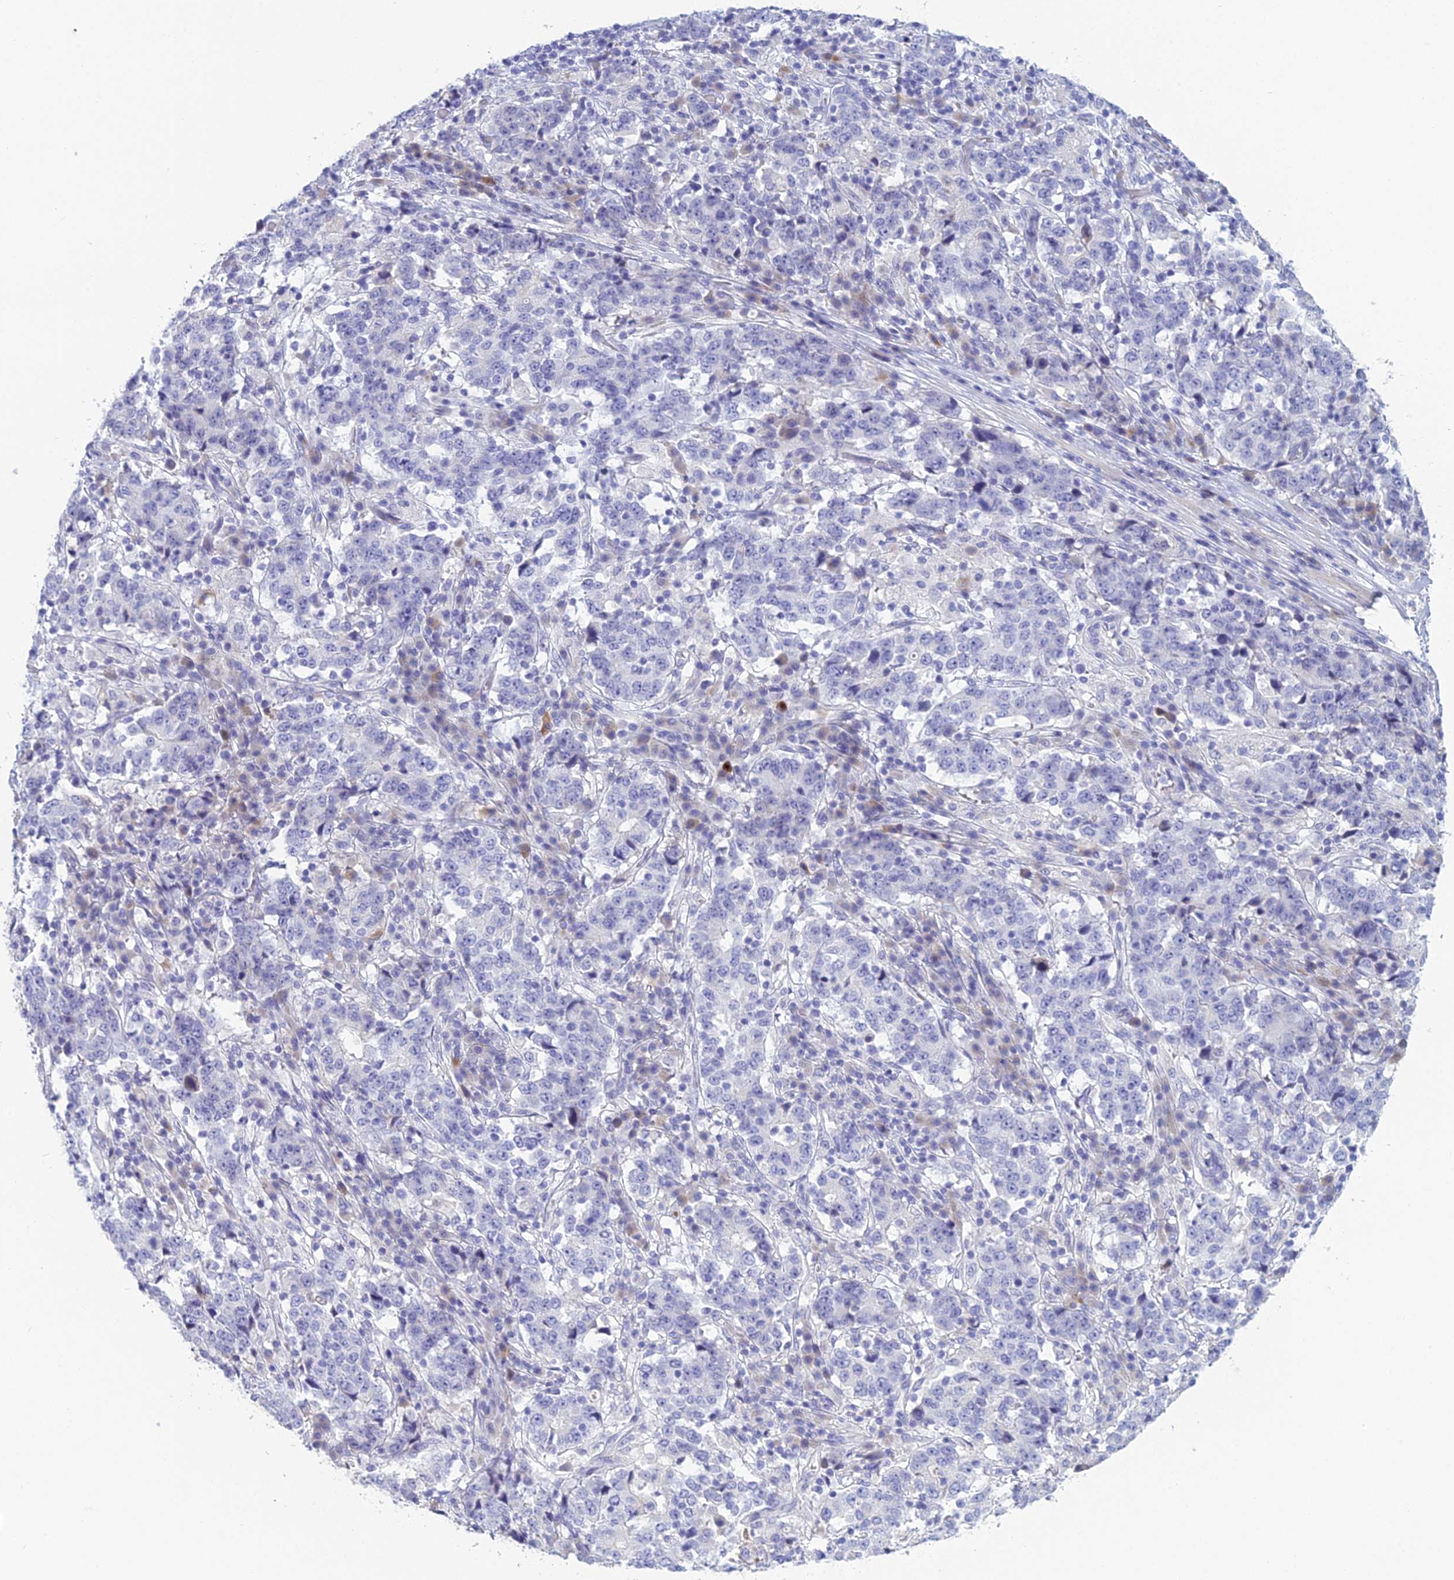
{"staining": {"intensity": "negative", "quantity": "none", "location": "none"}, "tissue": "stomach cancer", "cell_type": "Tumor cells", "image_type": "cancer", "snomed": [{"axis": "morphology", "description": "Adenocarcinoma, NOS"}, {"axis": "topography", "description": "Stomach"}], "caption": "Immunohistochemistry photomicrograph of neoplastic tissue: stomach cancer stained with DAB exhibits no significant protein expression in tumor cells. The staining is performed using DAB brown chromogen with nuclei counter-stained in using hematoxylin.", "gene": "MUC13", "patient": {"sex": "male", "age": 59}}